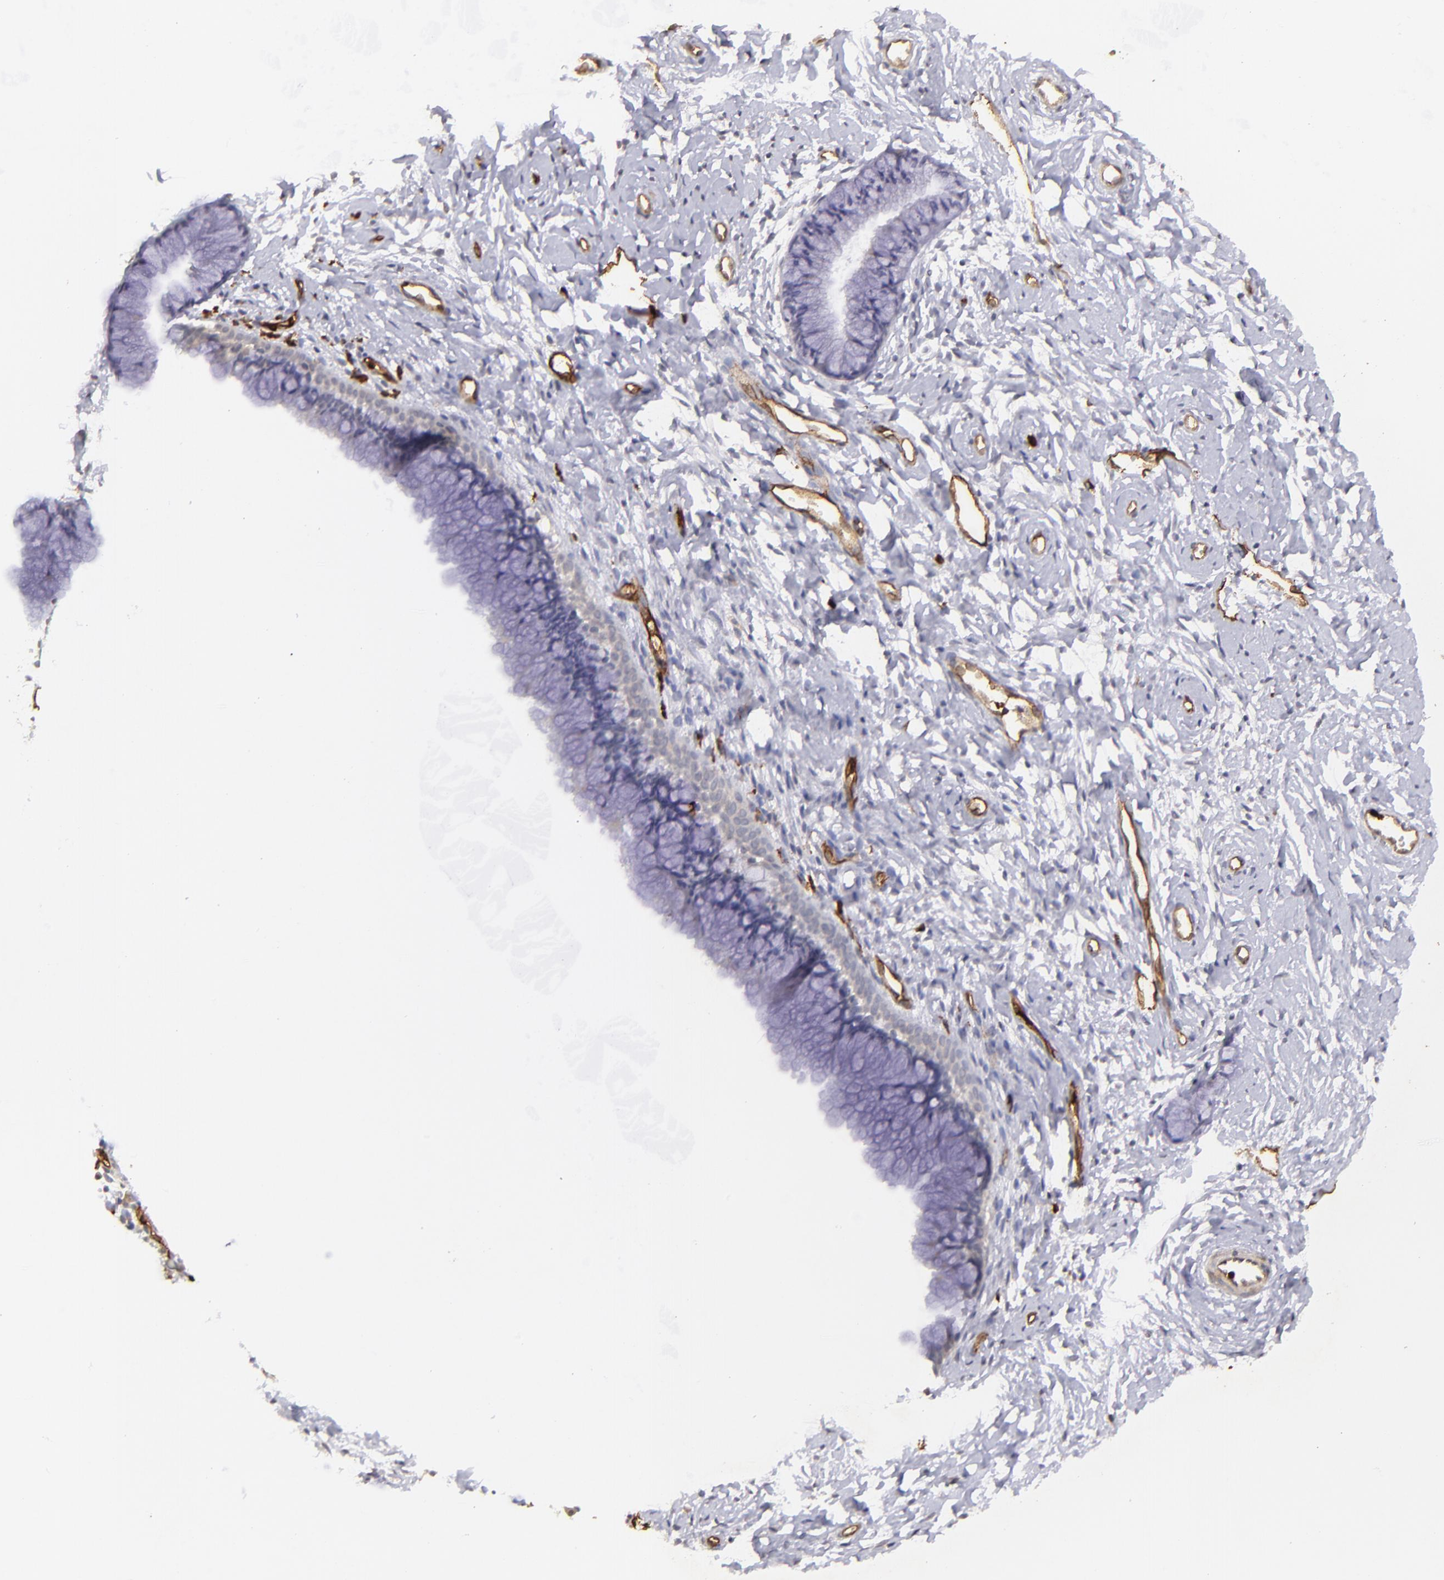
{"staining": {"intensity": "negative", "quantity": "none", "location": "none"}, "tissue": "cervix", "cell_type": "Glandular cells", "image_type": "normal", "snomed": [{"axis": "morphology", "description": "Normal tissue, NOS"}, {"axis": "topography", "description": "Cervix"}], "caption": "This is a image of IHC staining of normal cervix, which shows no staining in glandular cells. (DAB (3,3'-diaminobenzidine) IHC, high magnification).", "gene": "DYSF", "patient": {"sex": "female", "age": 46}}